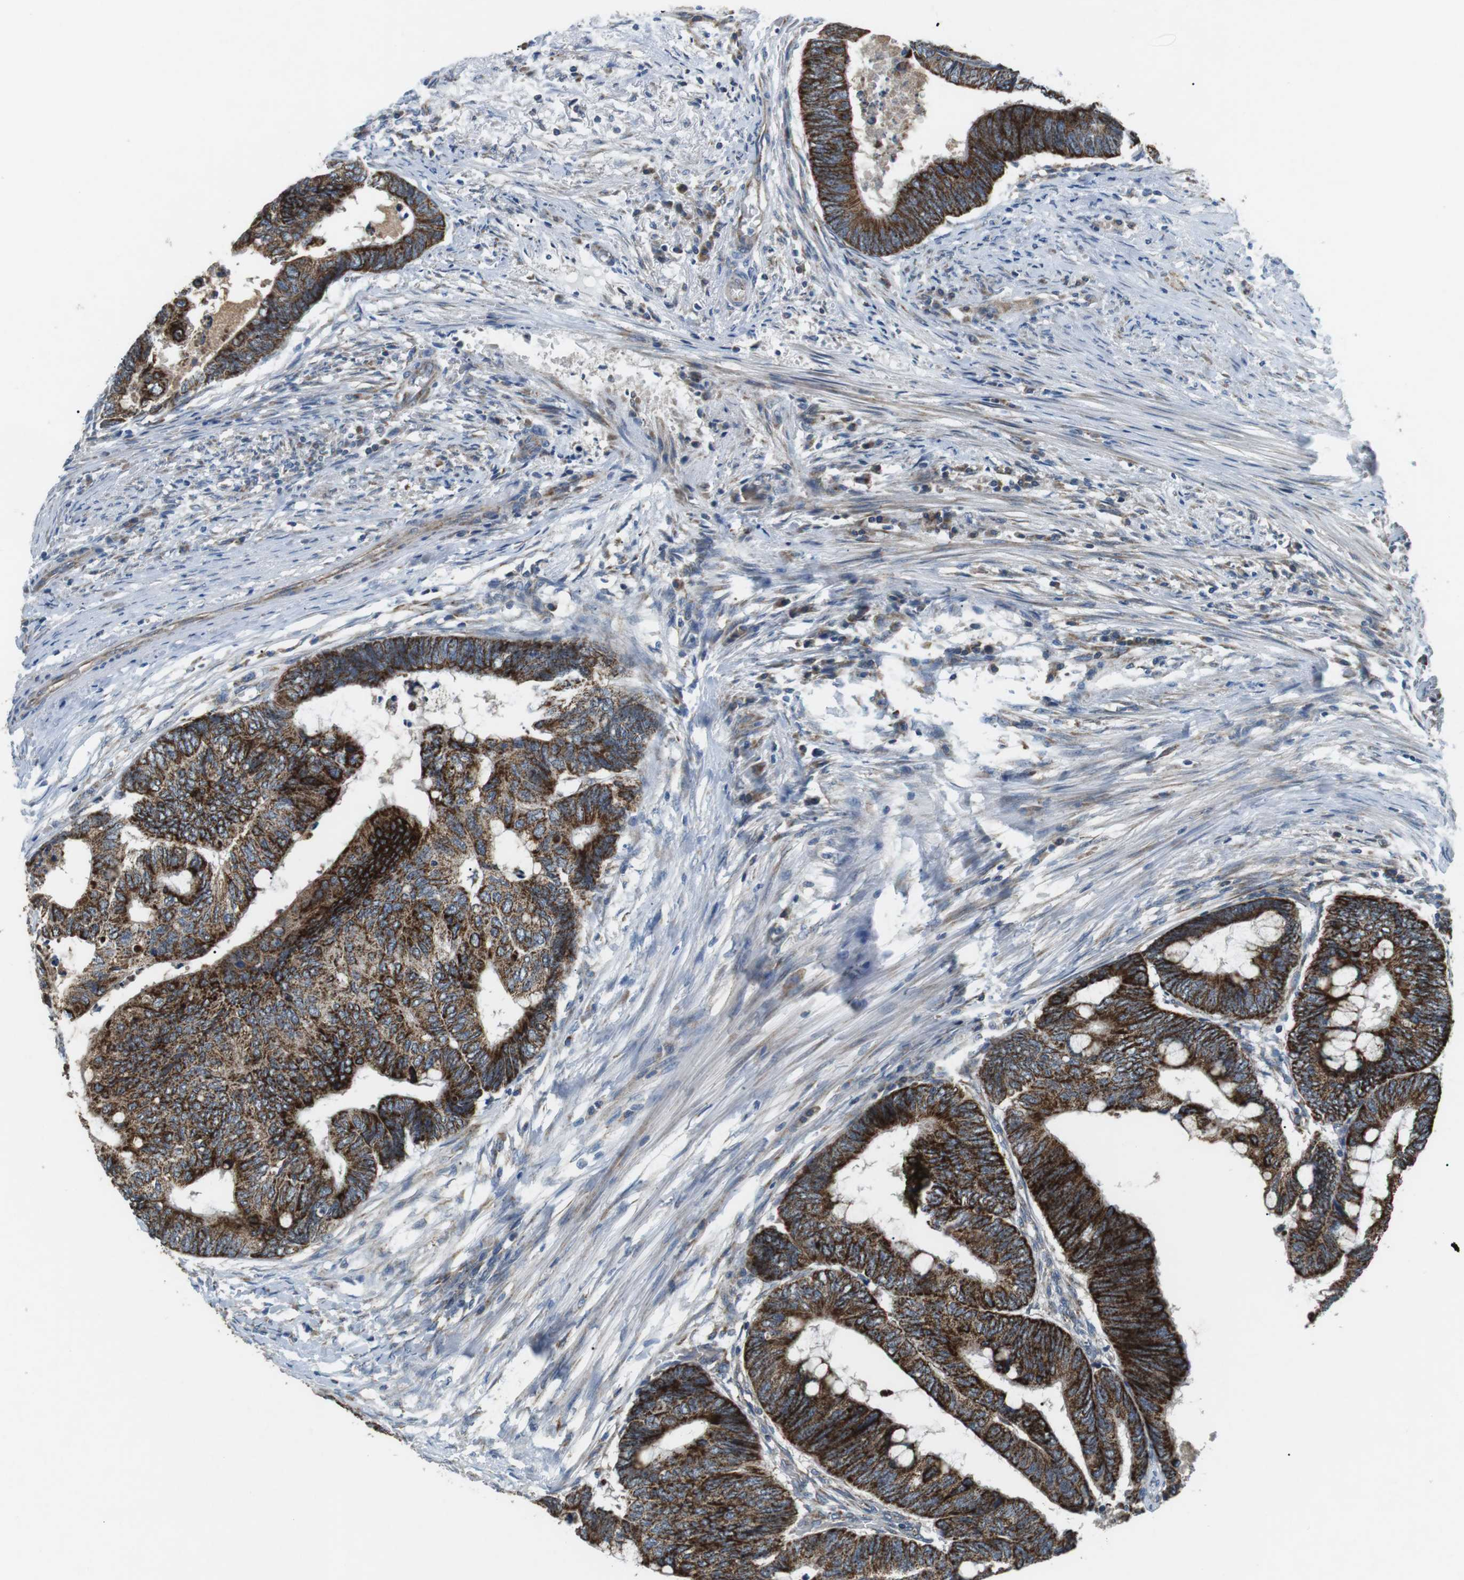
{"staining": {"intensity": "strong", "quantity": ">75%", "location": "cytoplasmic/membranous"}, "tissue": "colorectal cancer", "cell_type": "Tumor cells", "image_type": "cancer", "snomed": [{"axis": "morphology", "description": "Normal tissue, NOS"}, {"axis": "morphology", "description": "Adenocarcinoma, NOS"}, {"axis": "topography", "description": "Rectum"}, {"axis": "topography", "description": "Peripheral nerve tissue"}], "caption": "Colorectal cancer (adenocarcinoma) tissue exhibits strong cytoplasmic/membranous positivity in about >75% of tumor cells", "gene": "BACE1", "patient": {"sex": "male", "age": 92}}